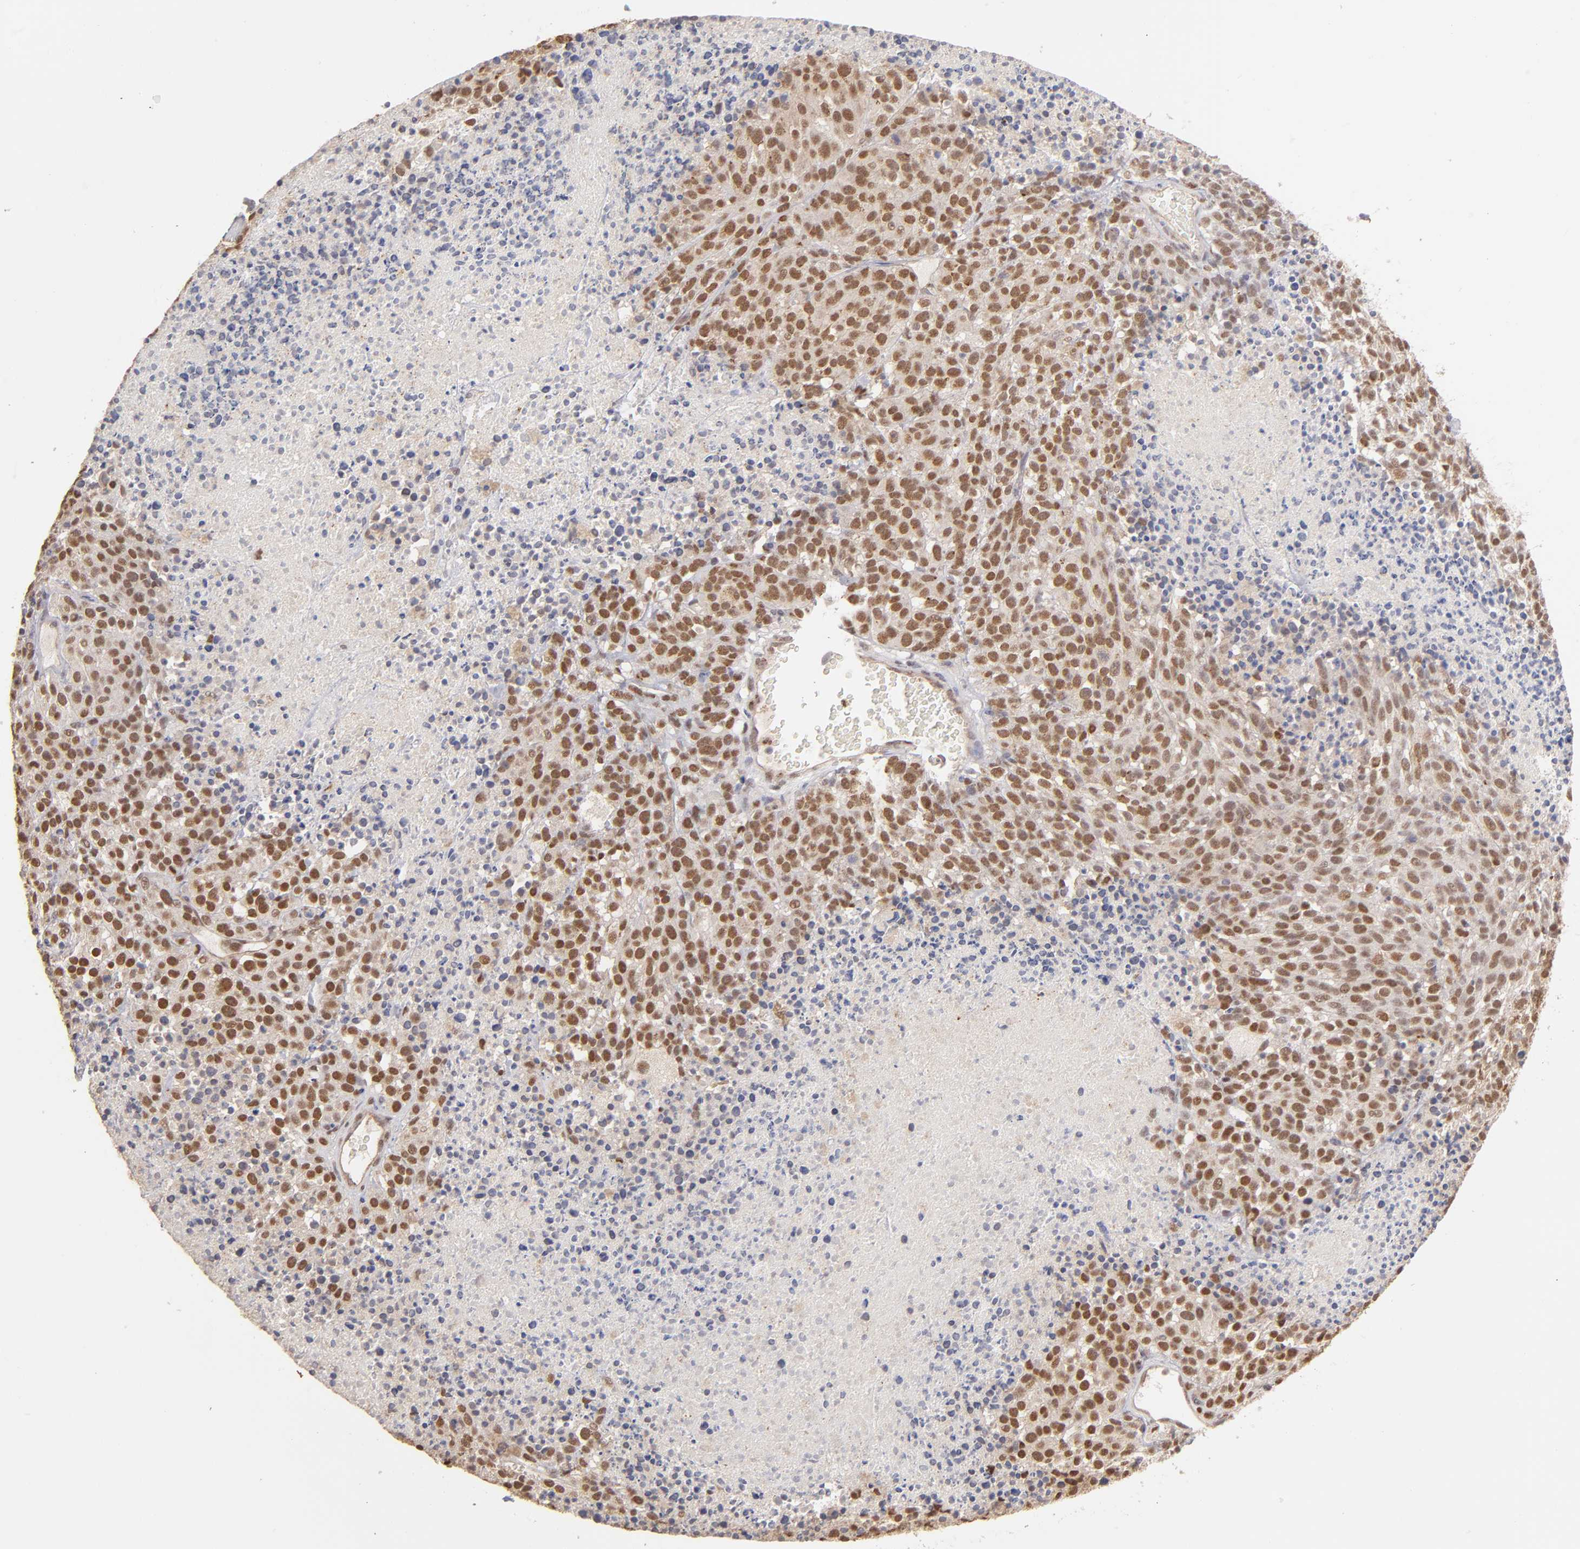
{"staining": {"intensity": "moderate", "quantity": ">75%", "location": "cytoplasmic/membranous,nuclear"}, "tissue": "melanoma", "cell_type": "Tumor cells", "image_type": "cancer", "snomed": [{"axis": "morphology", "description": "Malignant melanoma, Metastatic site"}, {"axis": "topography", "description": "Cerebral cortex"}], "caption": "Protein staining displays moderate cytoplasmic/membranous and nuclear positivity in about >75% of tumor cells in malignant melanoma (metastatic site). The protein is stained brown, and the nuclei are stained in blue (DAB (3,3'-diaminobenzidine) IHC with brightfield microscopy, high magnification).", "gene": "NFE2", "patient": {"sex": "female", "age": 52}}